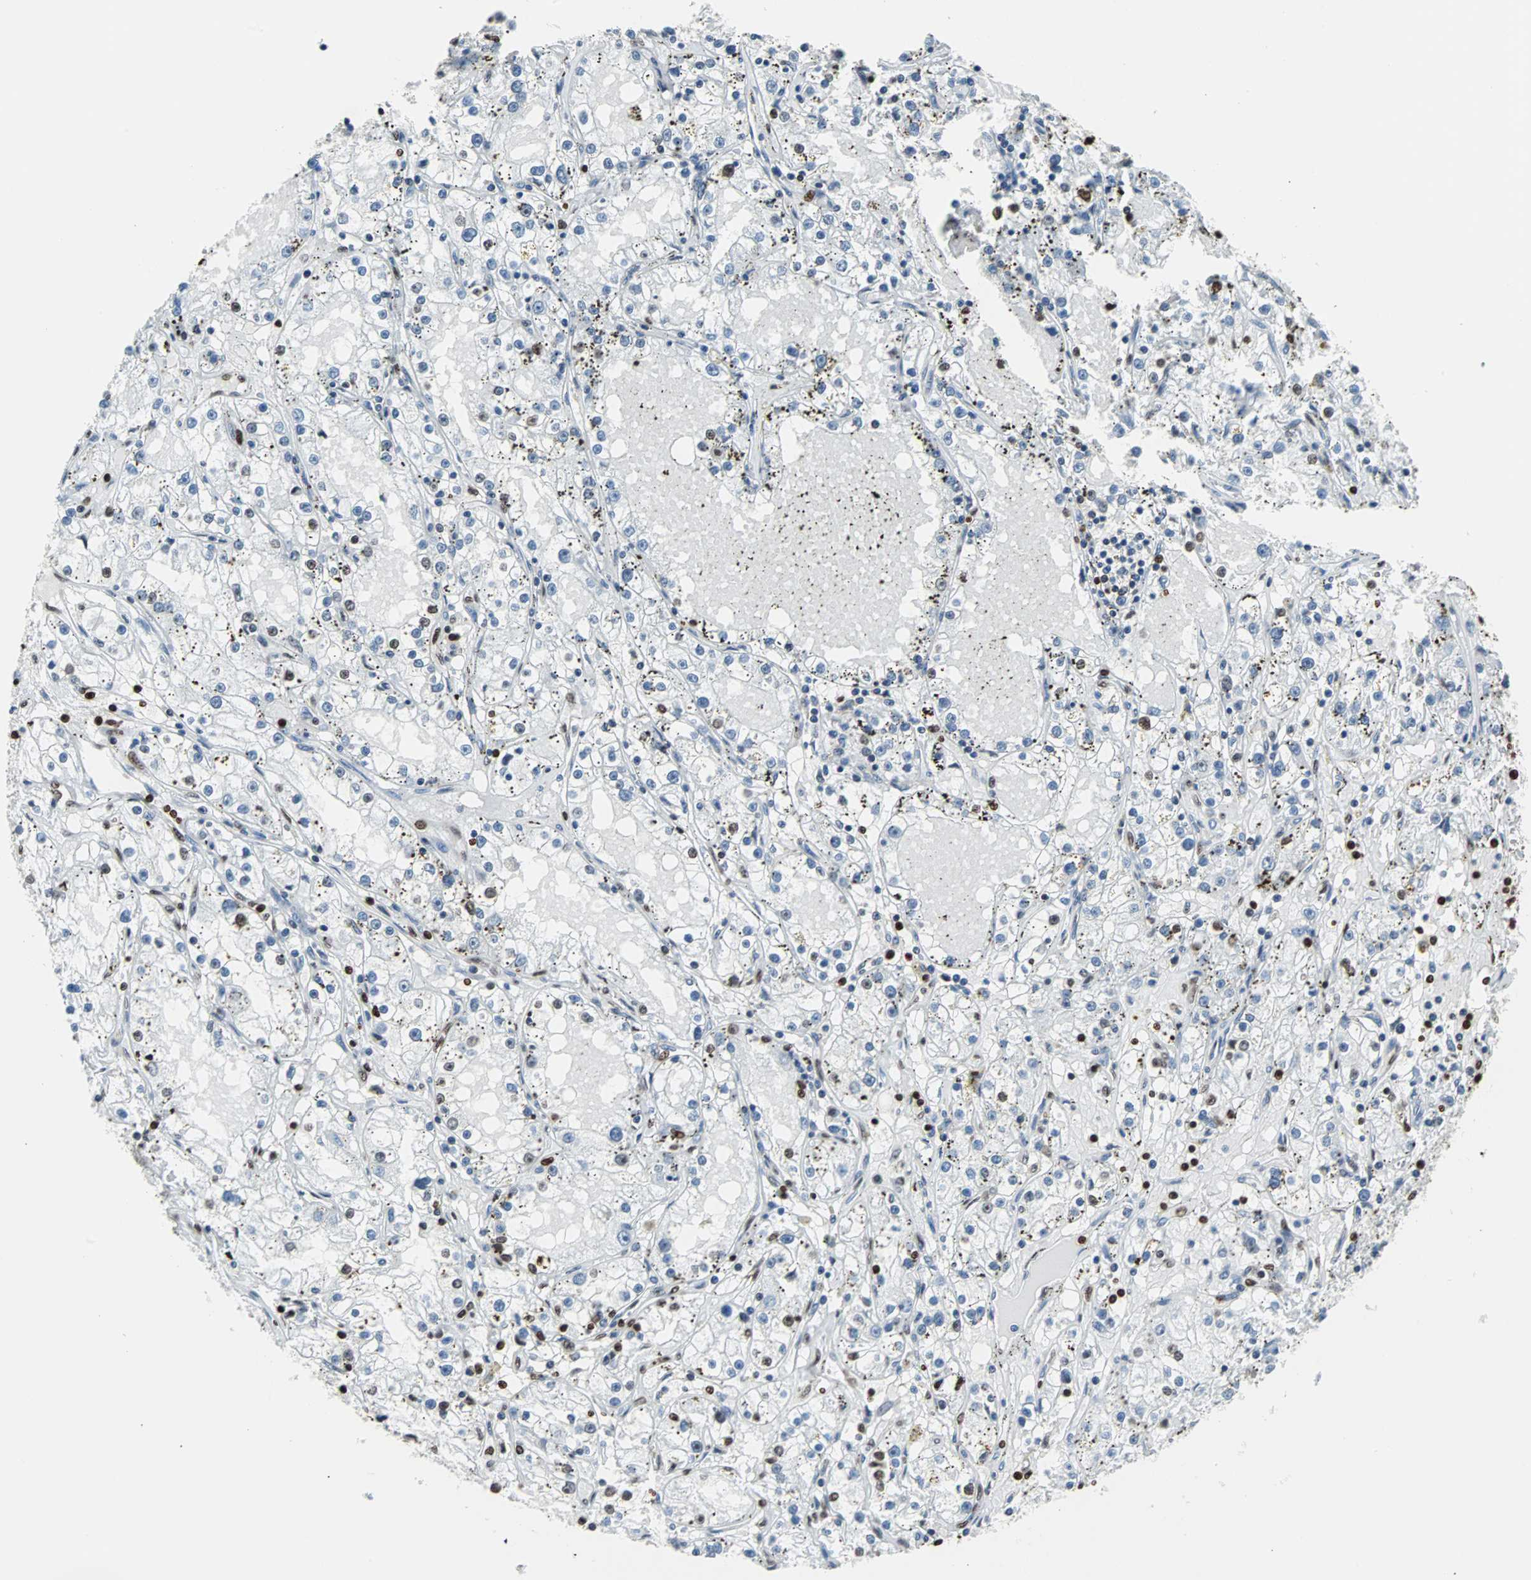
{"staining": {"intensity": "strong", "quantity": "<25%", "location": "nuclear"}, "tissue": "renal cancer", "cell_type": "Tumor cells", "image_type": "cancer", "snomed": [{"axis": "morphology", "description": "Adenocarcinoma, NOS"}, {"axis": "topography", "description": "Kidney"}], "caption": "A brown stain labels strong nuclear staining of a protein in adenocarcinoma (renal) tumor cells. Using DAB (3,3'-diaminobenzidine) (brown) and hematoxylin (blue) stains, captured at high magnification using brightfield microscopy.", "gene": "H2BC18", "patient": {"sex": "male", "age": 56}}